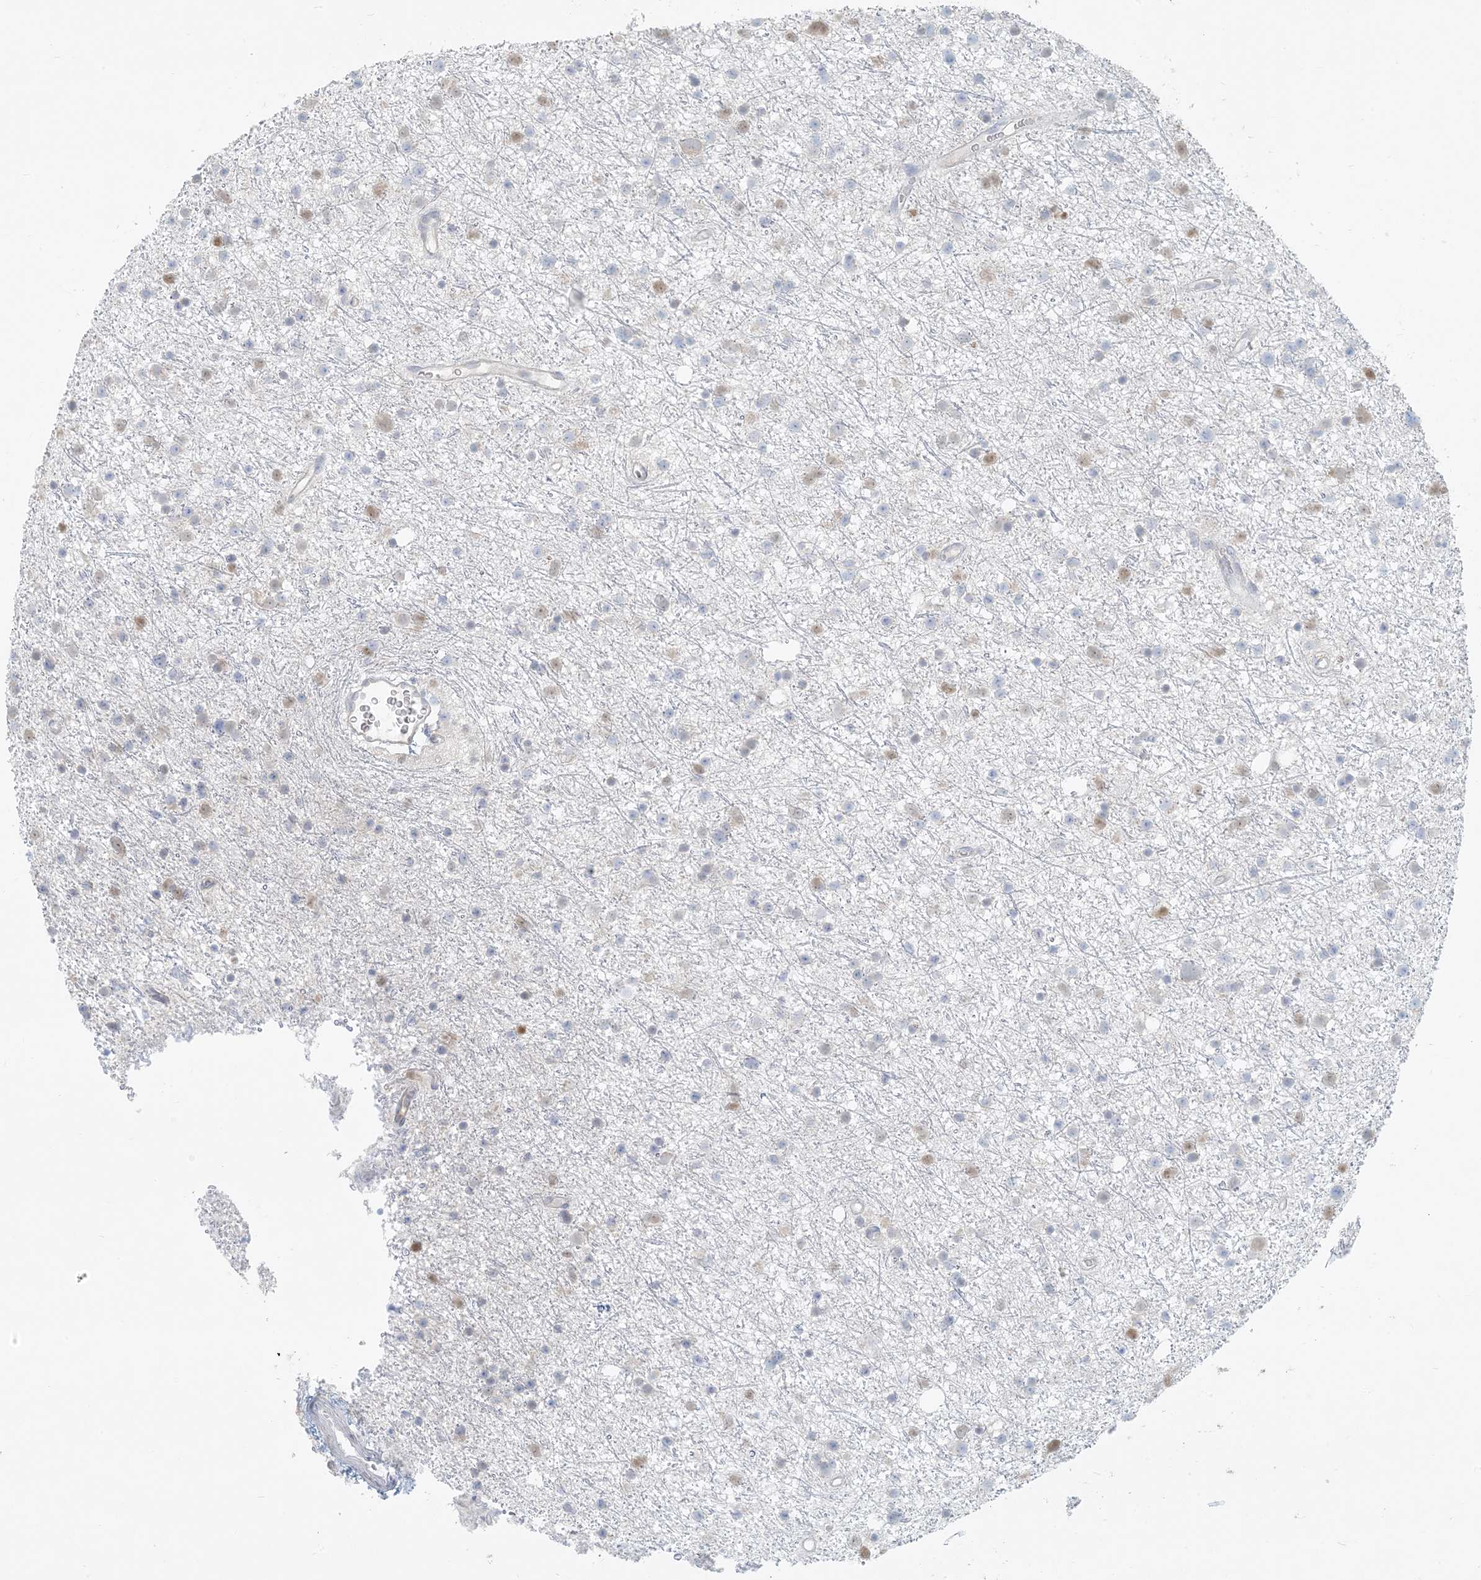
{"staining": {"intensity": "negative", "quantity": "none", "location": "none"}, "tissue": "glioma", "cell_type": "Tumor cells", "image_type": "cancer", "snomed": [{"axis": "morphology", "description": "Glioma, malignant, Low grade"}, {"axis": "topography", "description": "Cerebral cortex"}], "caption": "The immunohistochemistry photomicrograph has no significant positivity in tumor cells of glioma tissue.", "gene": "HACL1", "patient": {"sex": "female", "age": 39}}